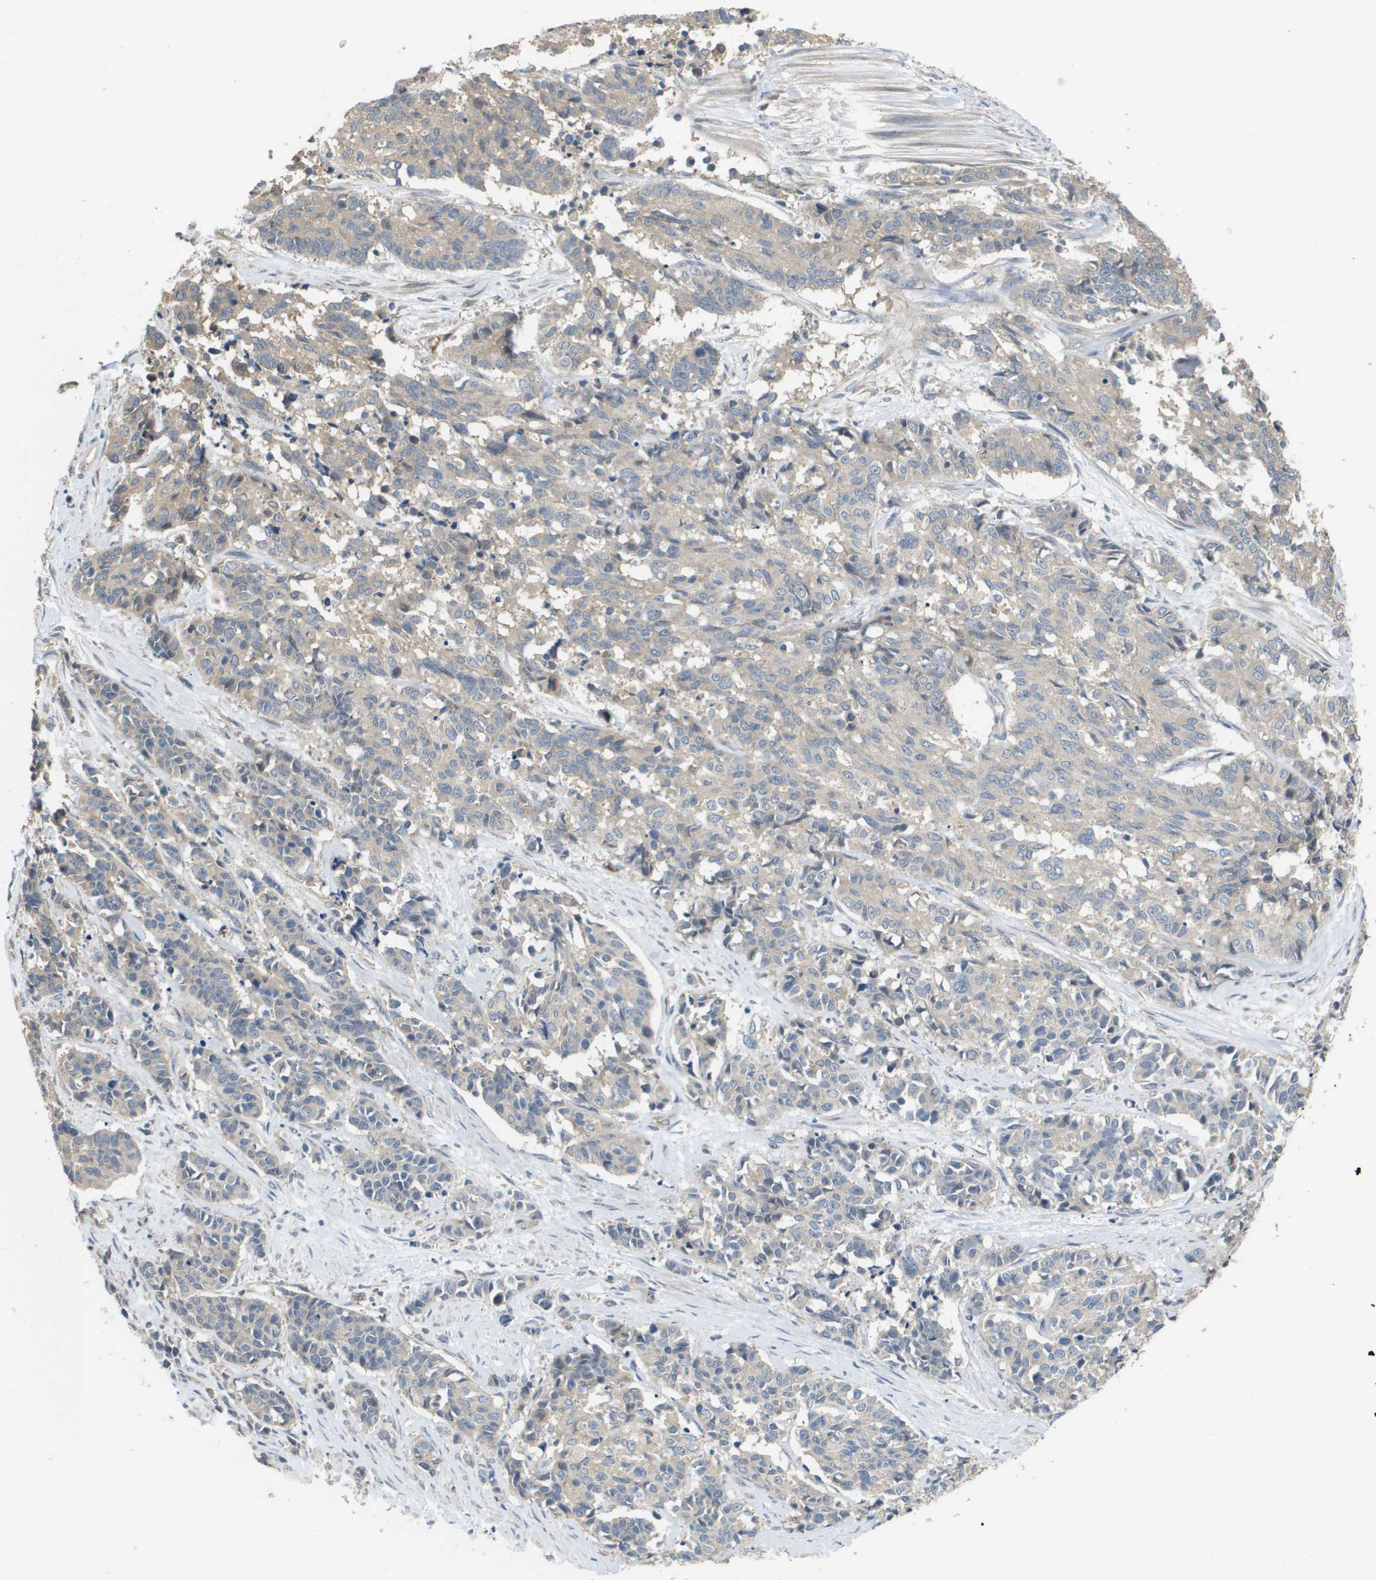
{"staining": {"intensity": "weak", "quantity": "<25%", "location": "cytoplasmic/membranous"}, "tissue": "cervical cancer", "cell_type": "Tumor cells", "image_type": "cancer", "snomed": [{"axis": "morphology", "description": "Squamous cell carcinoma, NOS"}, {"axis": "topography", "description": "Cervix"}], "caption": "This is an immunohistochemistry (IHC) photomicrograph of cervical cancer. There is no staining in tumor cells.", "gene": "KRT23", "patient": {"sex": "female", "age": 35}}